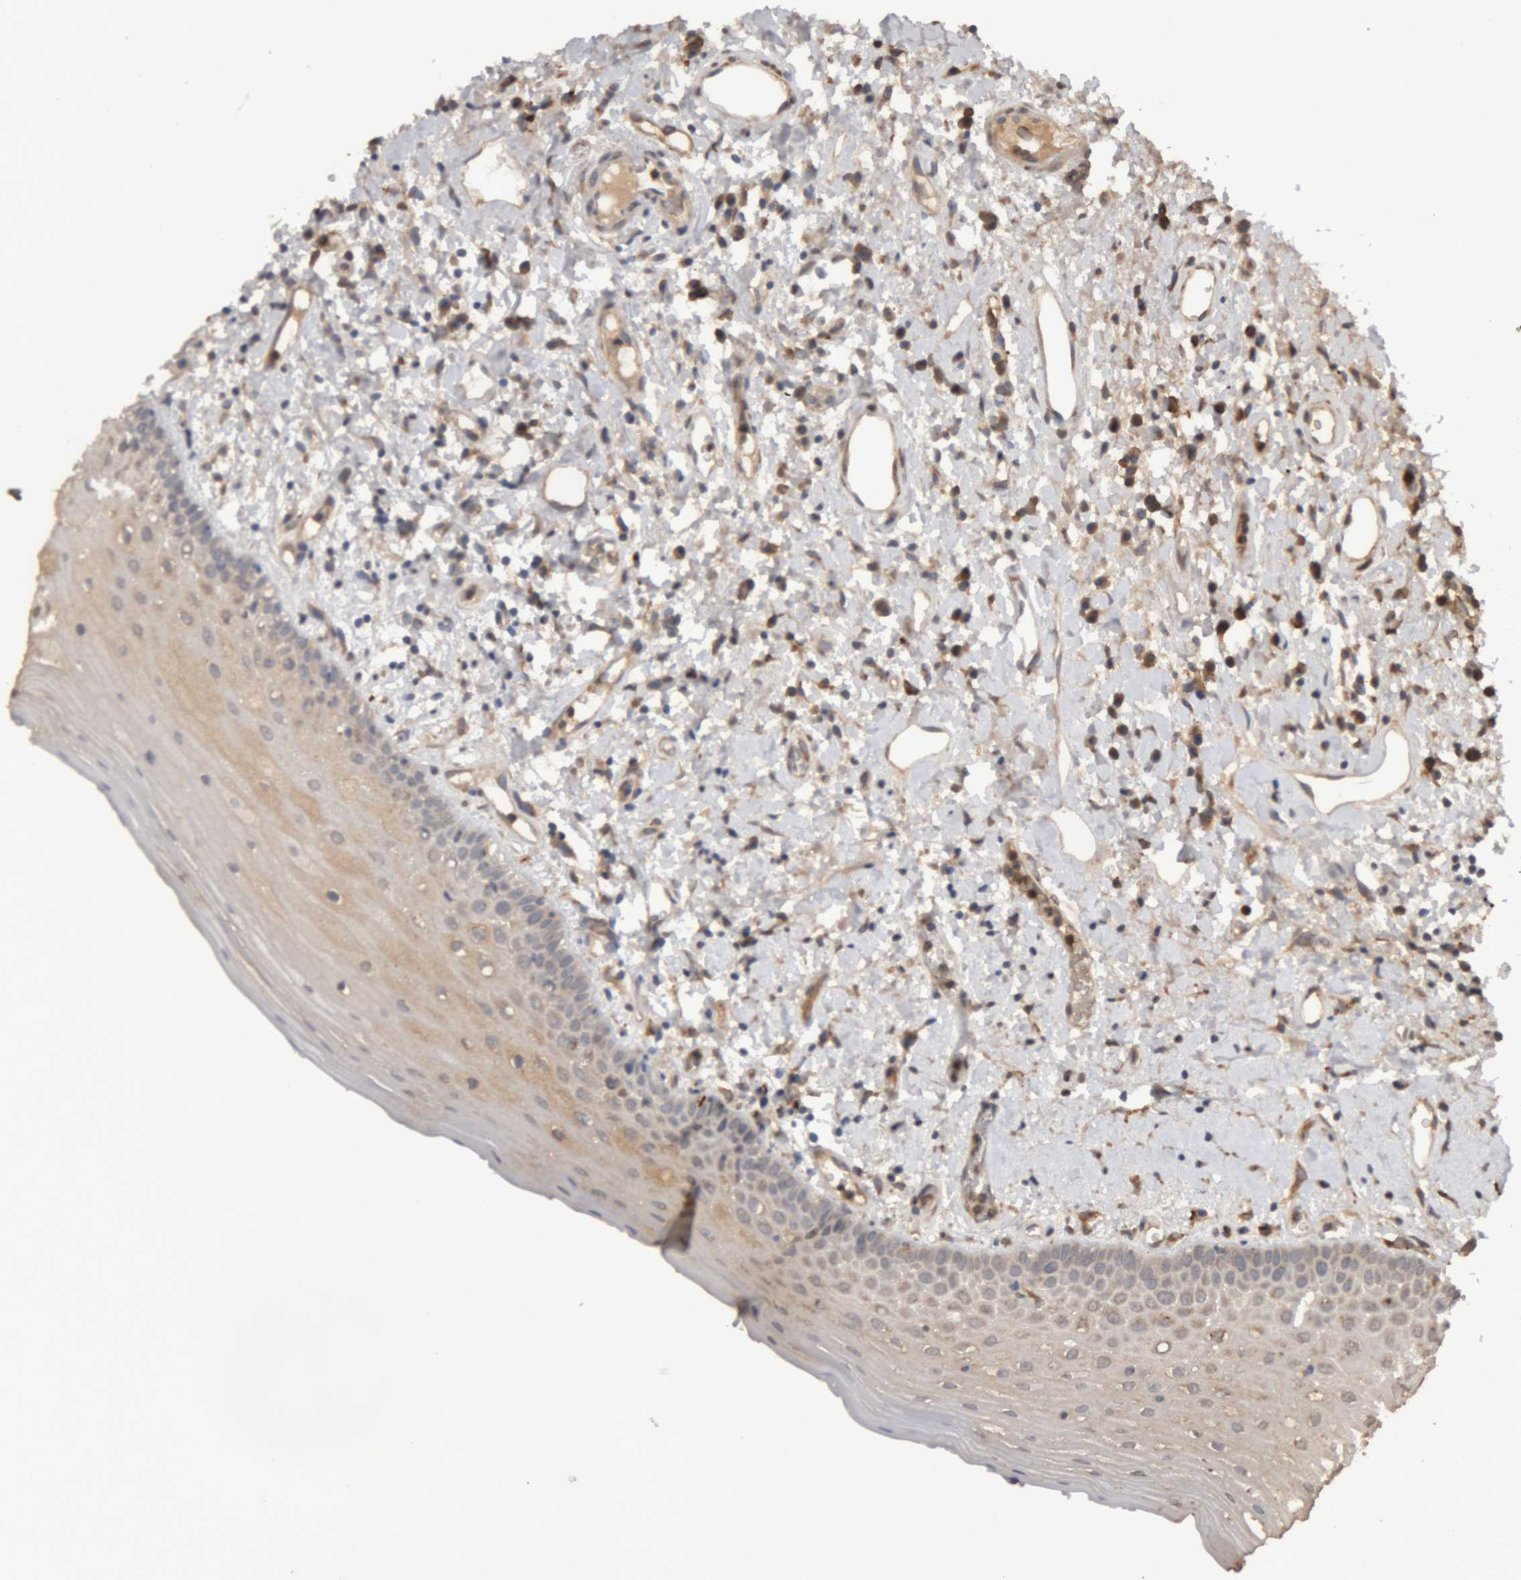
{"staining": {"intensity": "weak", "quantity": "25%-75%", "location": "cytoplasmic/membranous"}, "tissue": "oral mucosa", "cell_type": "Squamous epithelial cells", "image_type": "normal", "snomed": [{"axis": "morphology", "description": "Normal tissue, NOS"}, {"axis": "topography", "description": "Oral tissue"}], "caption": "Immunohistochemical staining of benign human oral mucosa displays weak cytoplasmic/membranous protein staining in approximately 25%-75% of squamous epithelial cells. Nuclei are stained in blue.", "gene": "TMED7", "patient": {"sex": "female", "age": 76}}